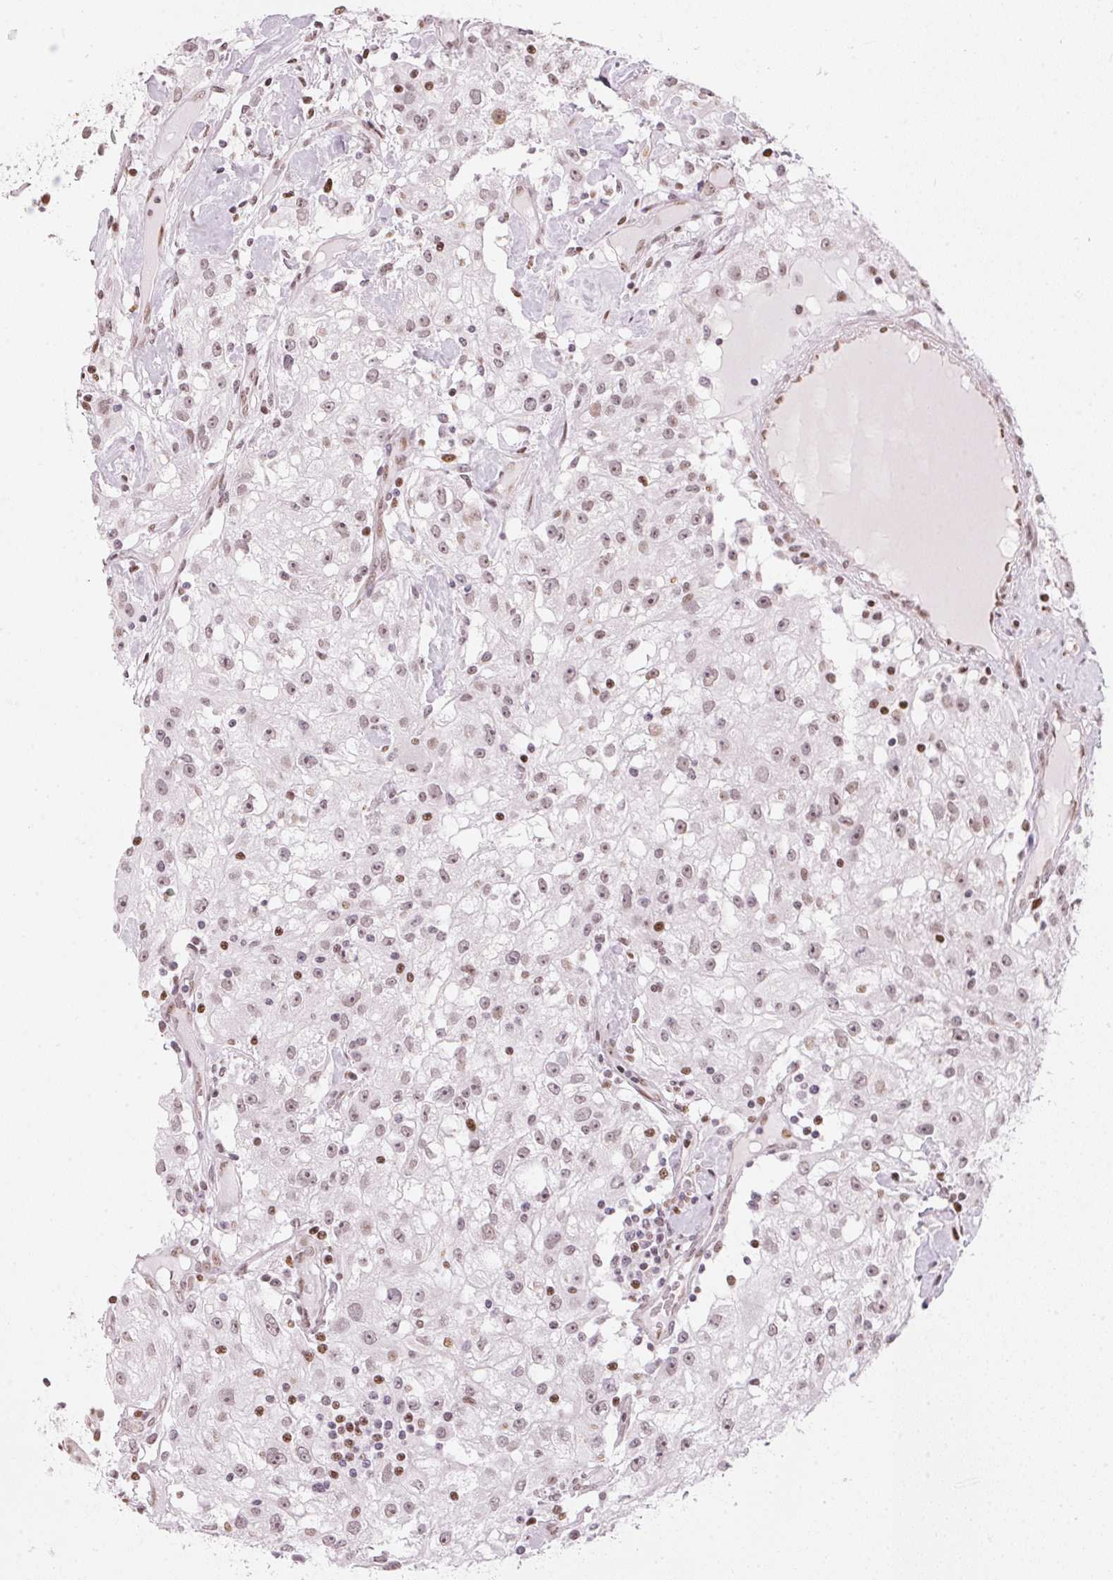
{"staining": {"intensity": "weak", "quantity": "25%-75%", "location": "nuclear"}, "tissue": "renal cancer", "cell_type": "Tumor cells", "image_type": "cancer", "snomed": [{"axis": "morphology", "description": "Adenocarcinoma, NOS"}, {"axis": "topography", "description": "Kidney"}], "caption": "This photomicrograph displays adenocarcinoma (renal) stained with immunohistochemistry (IHC) to label a protein in brown. The nuclear of tumor cells show weak positivity for the protein. Nuclei are counter-stained blue.", "gene": "KAT6A", "patient": {"sex": "female", "age": 67}}